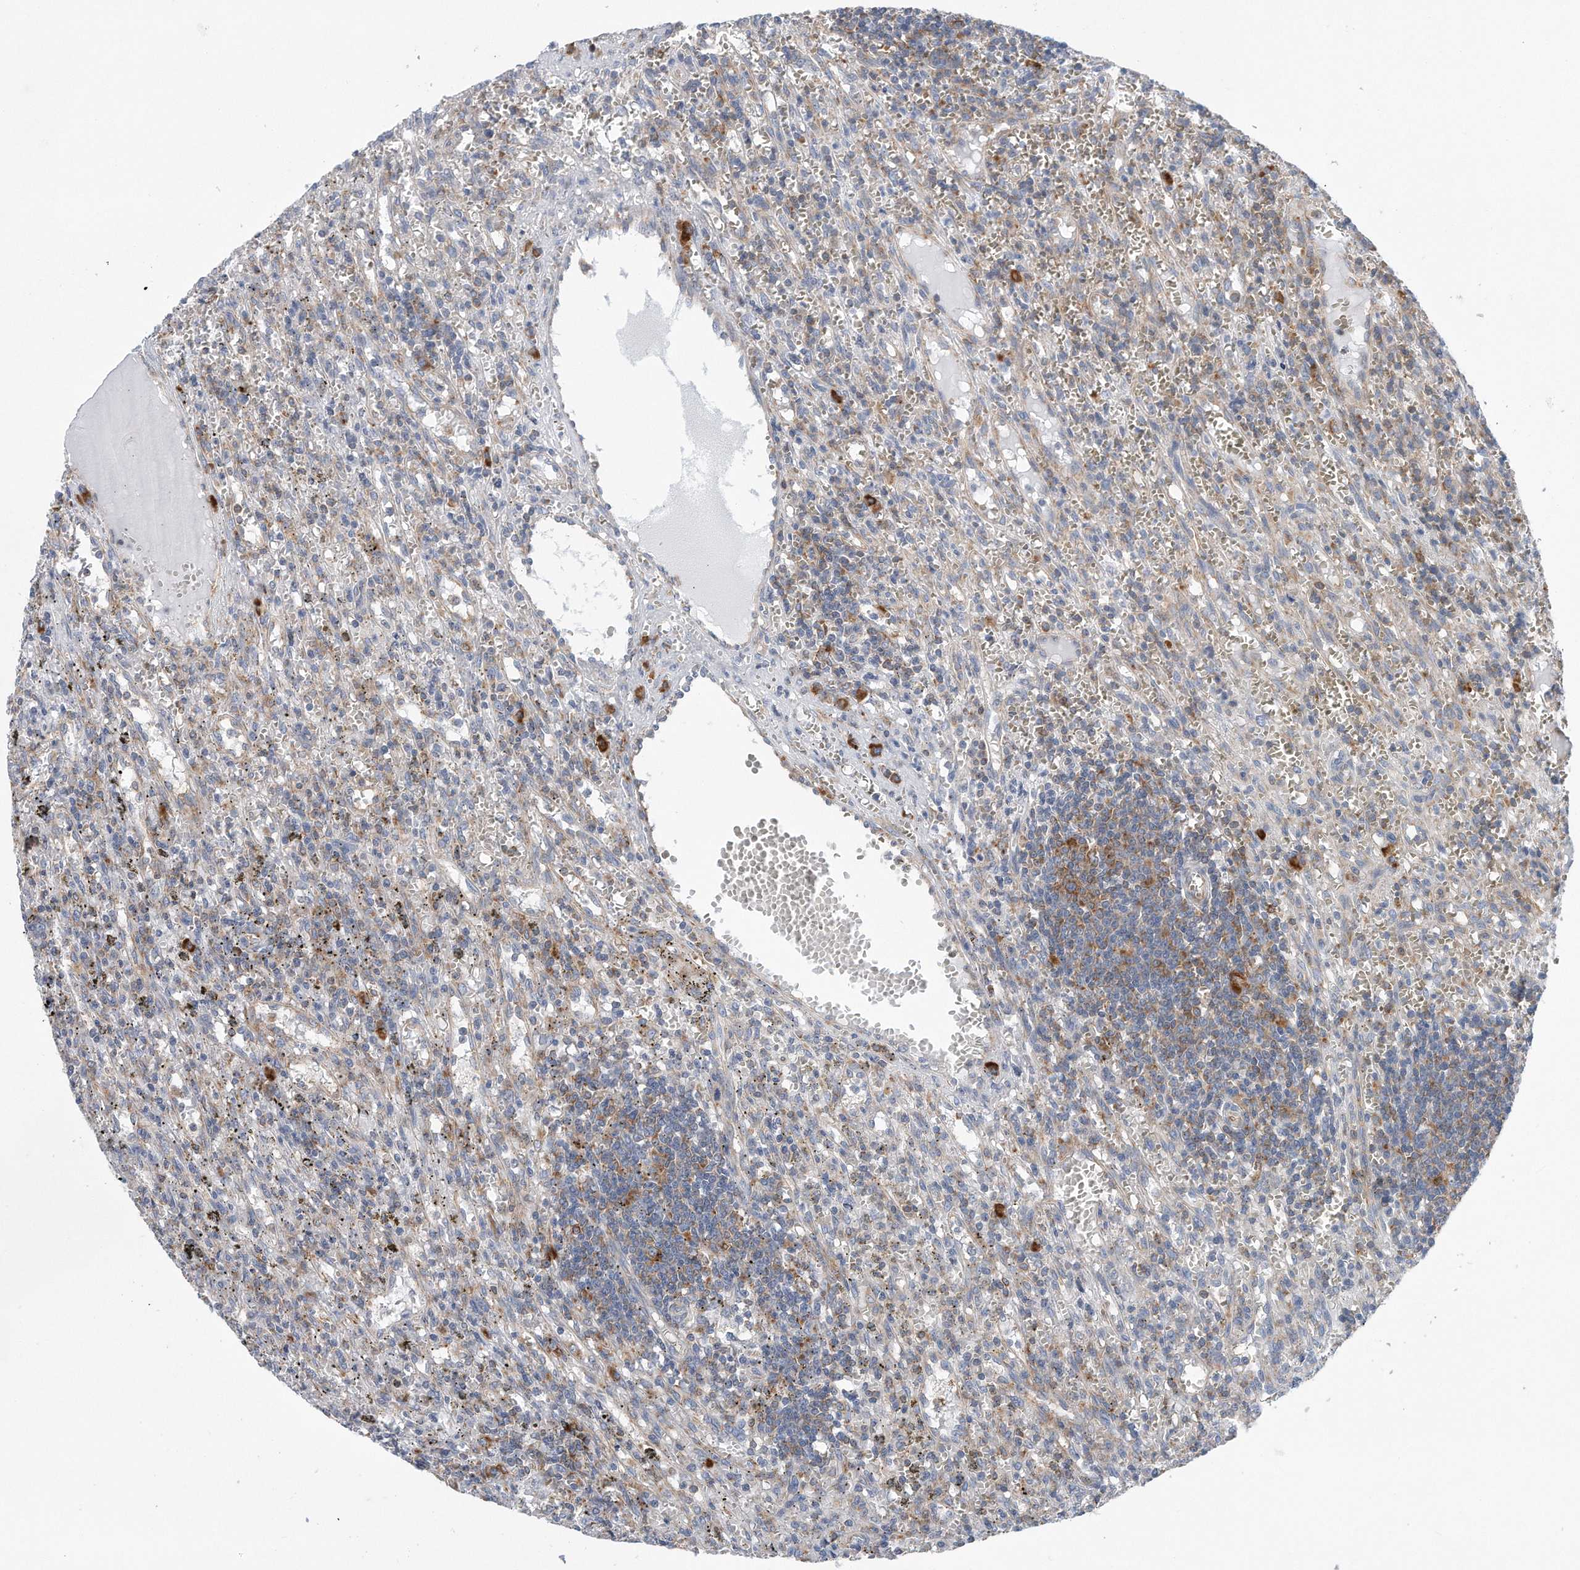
{"staining": {"intensity": "moderate", "quantity": "<25%", "location": "cytoplasmic/membranous"}, "tissue": "lymphoma", "cell_type": "Tumor cells", "image_type": "cancer", "snomed": [{"axis": "morphology", "description": "Malignant lymphoma, non-Hodgkin's type, Low grade"}, {"axis": "topography", "description": "Spleen"}], "caption": "Low-grade malignant lymphoma, non-Hodgkin's type stained for a protein (brown) shows moderate cytoplasmic/membranous positive expression in about <25% of tumor cells.", "gene": "RPL26L1", "patient": {"sex": "male", "age": 76}}